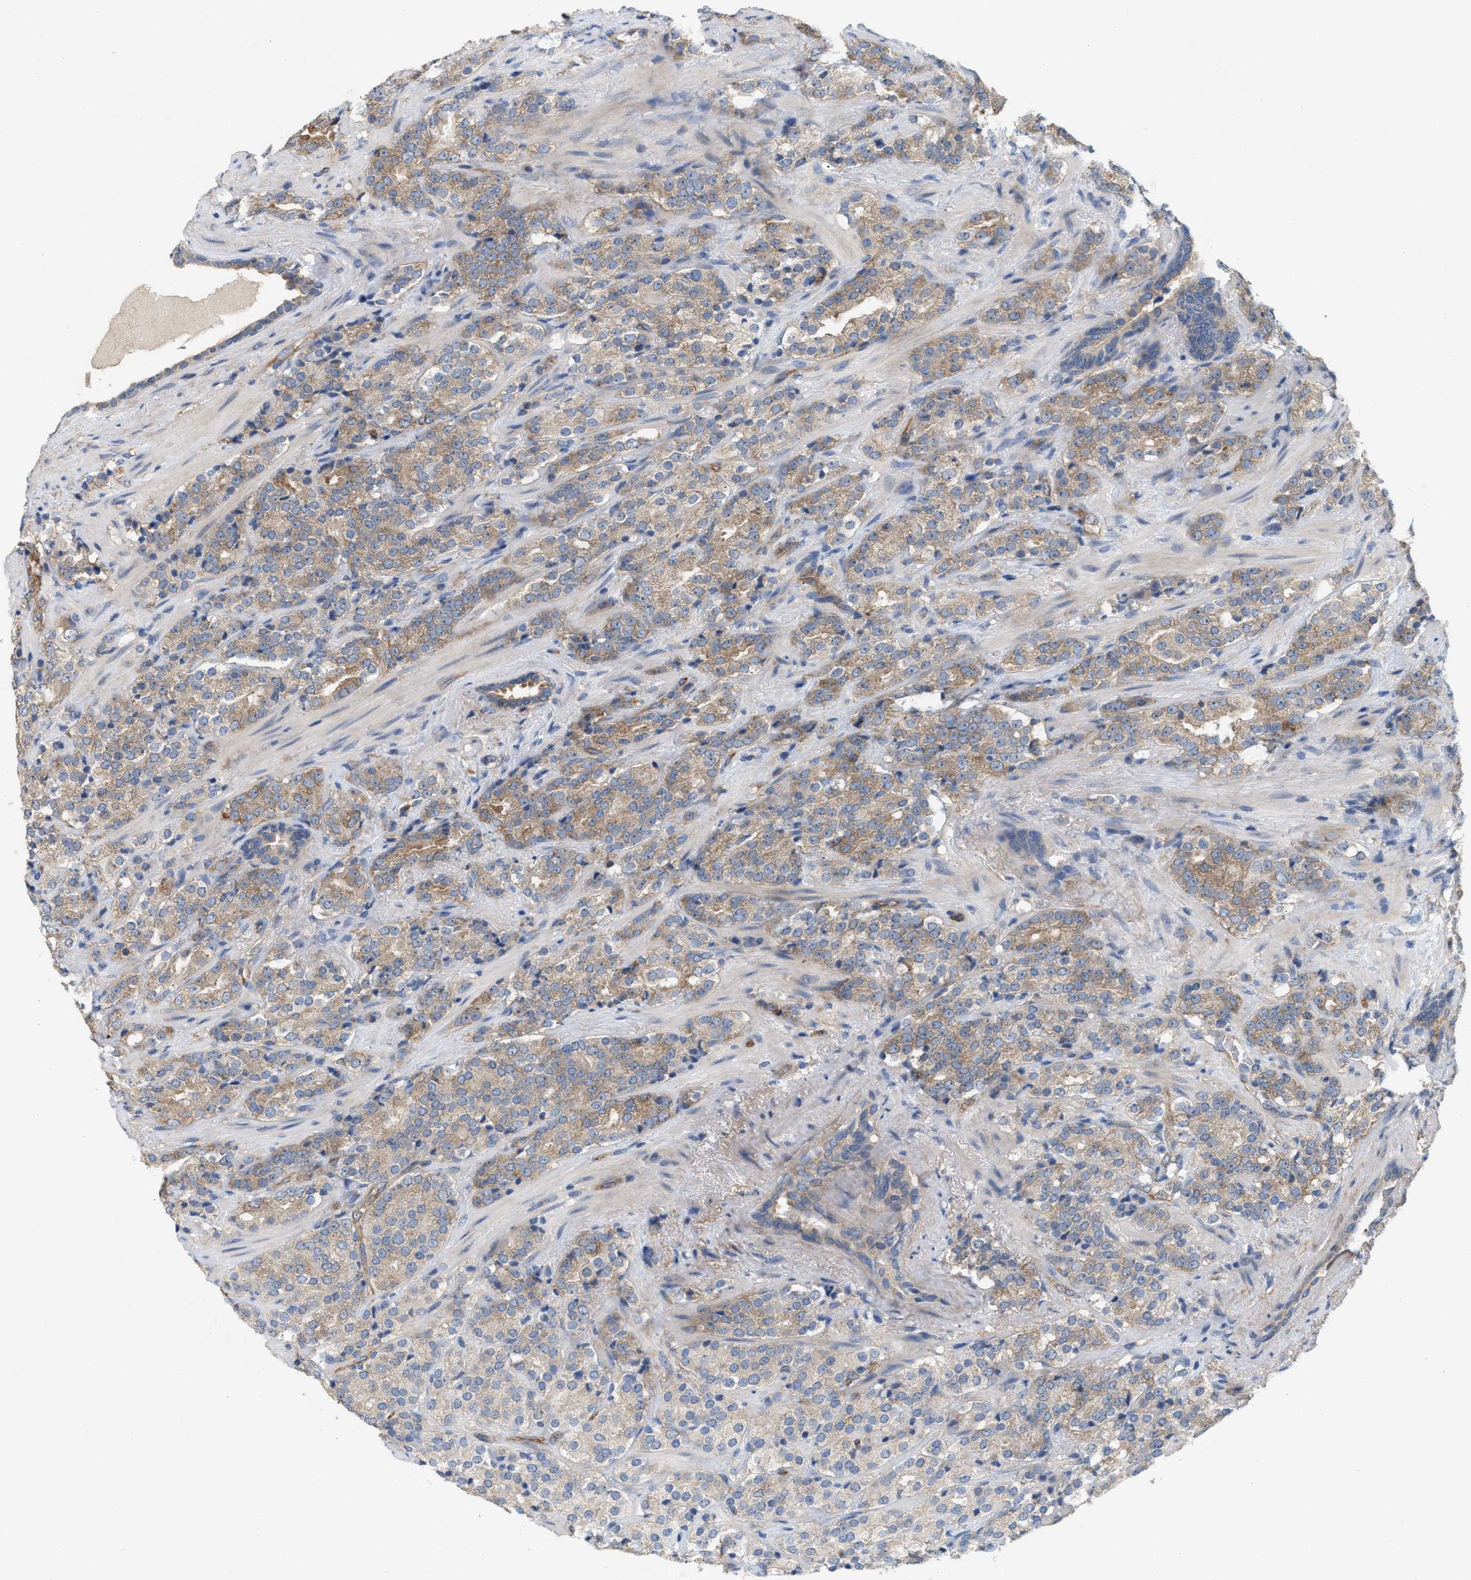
{"staining": {"intensity": "moderate", "quantity": ">75%", "location": "cytoplasmic/membranous"}, "tissue": "prostate cancer", "cell_type": "Tumor cells", "image_type": "cancer", "snomed": [{"axis": "morphology", "description": "Adenocarcinoma, High grade"}, {"axis": "topography", "description": "Prostate"}], "caption": "Prostate high-grade adenocarcinoma tissue shows moderate cytoplasmic/membranous staining in approximately >75% of tumor cells Nuclei are stained in blue.", "gene": "UBAP2", "patient": {"sex": "male", "age": 71}}